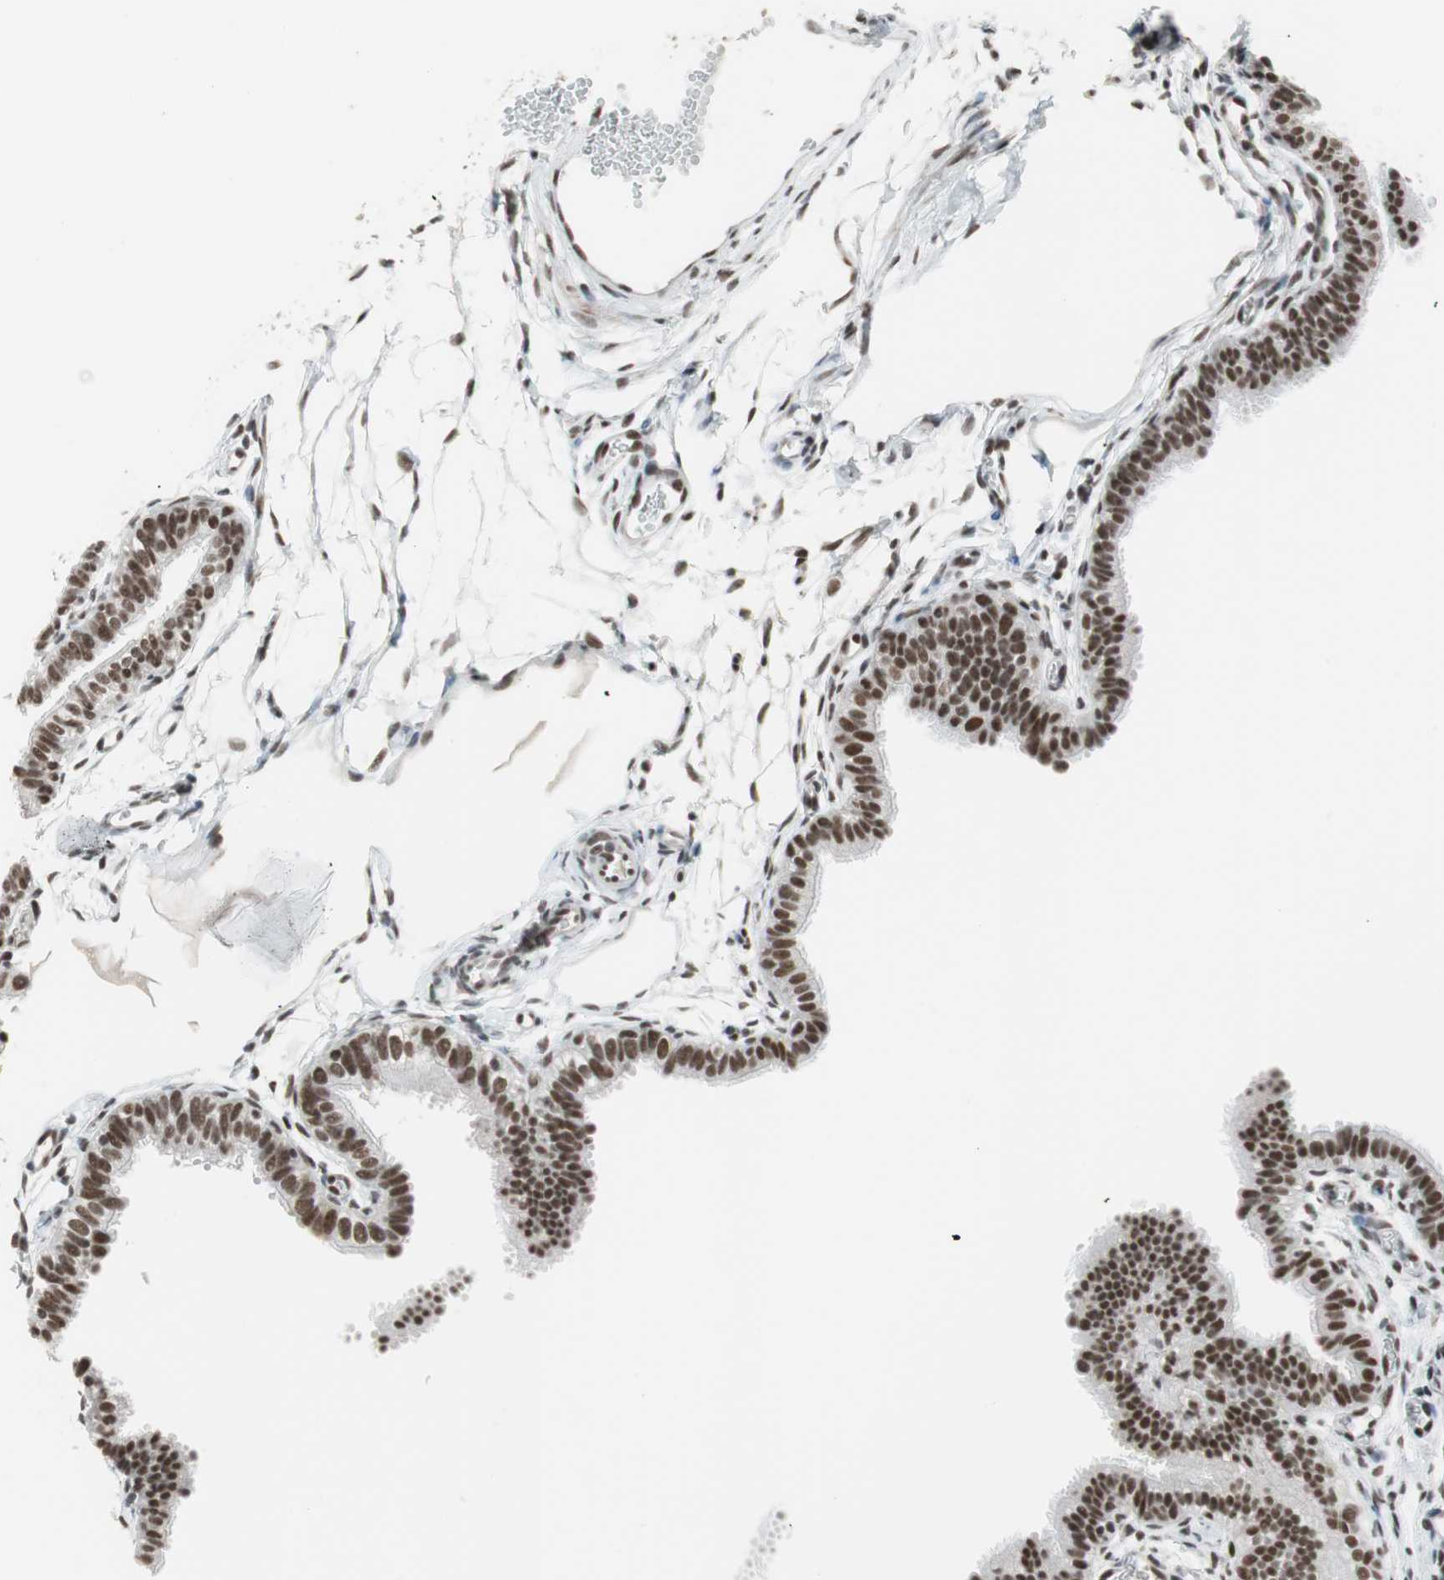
{"staining": {"intensity": "strong", "quantity": ">75%", "location": "nuclear"}, "tissue": "fallopian tube", "cell_type": "Glandular cells", "image_type": "normal", "snomed": [{"axis": "morphology", "description": "Normal tissue, NOS"}, {"axis": "topography", "description": "Fallopian tube"}, {"axis": "topography", "description": "Placenta"}], "caption": "Protein expression analysis of benign human fallopian tube reveals strong nuclear positivity in about >75% of glandular cells.", "gene": "RTF1", "patient": {"sex": "female", "age": 34}}